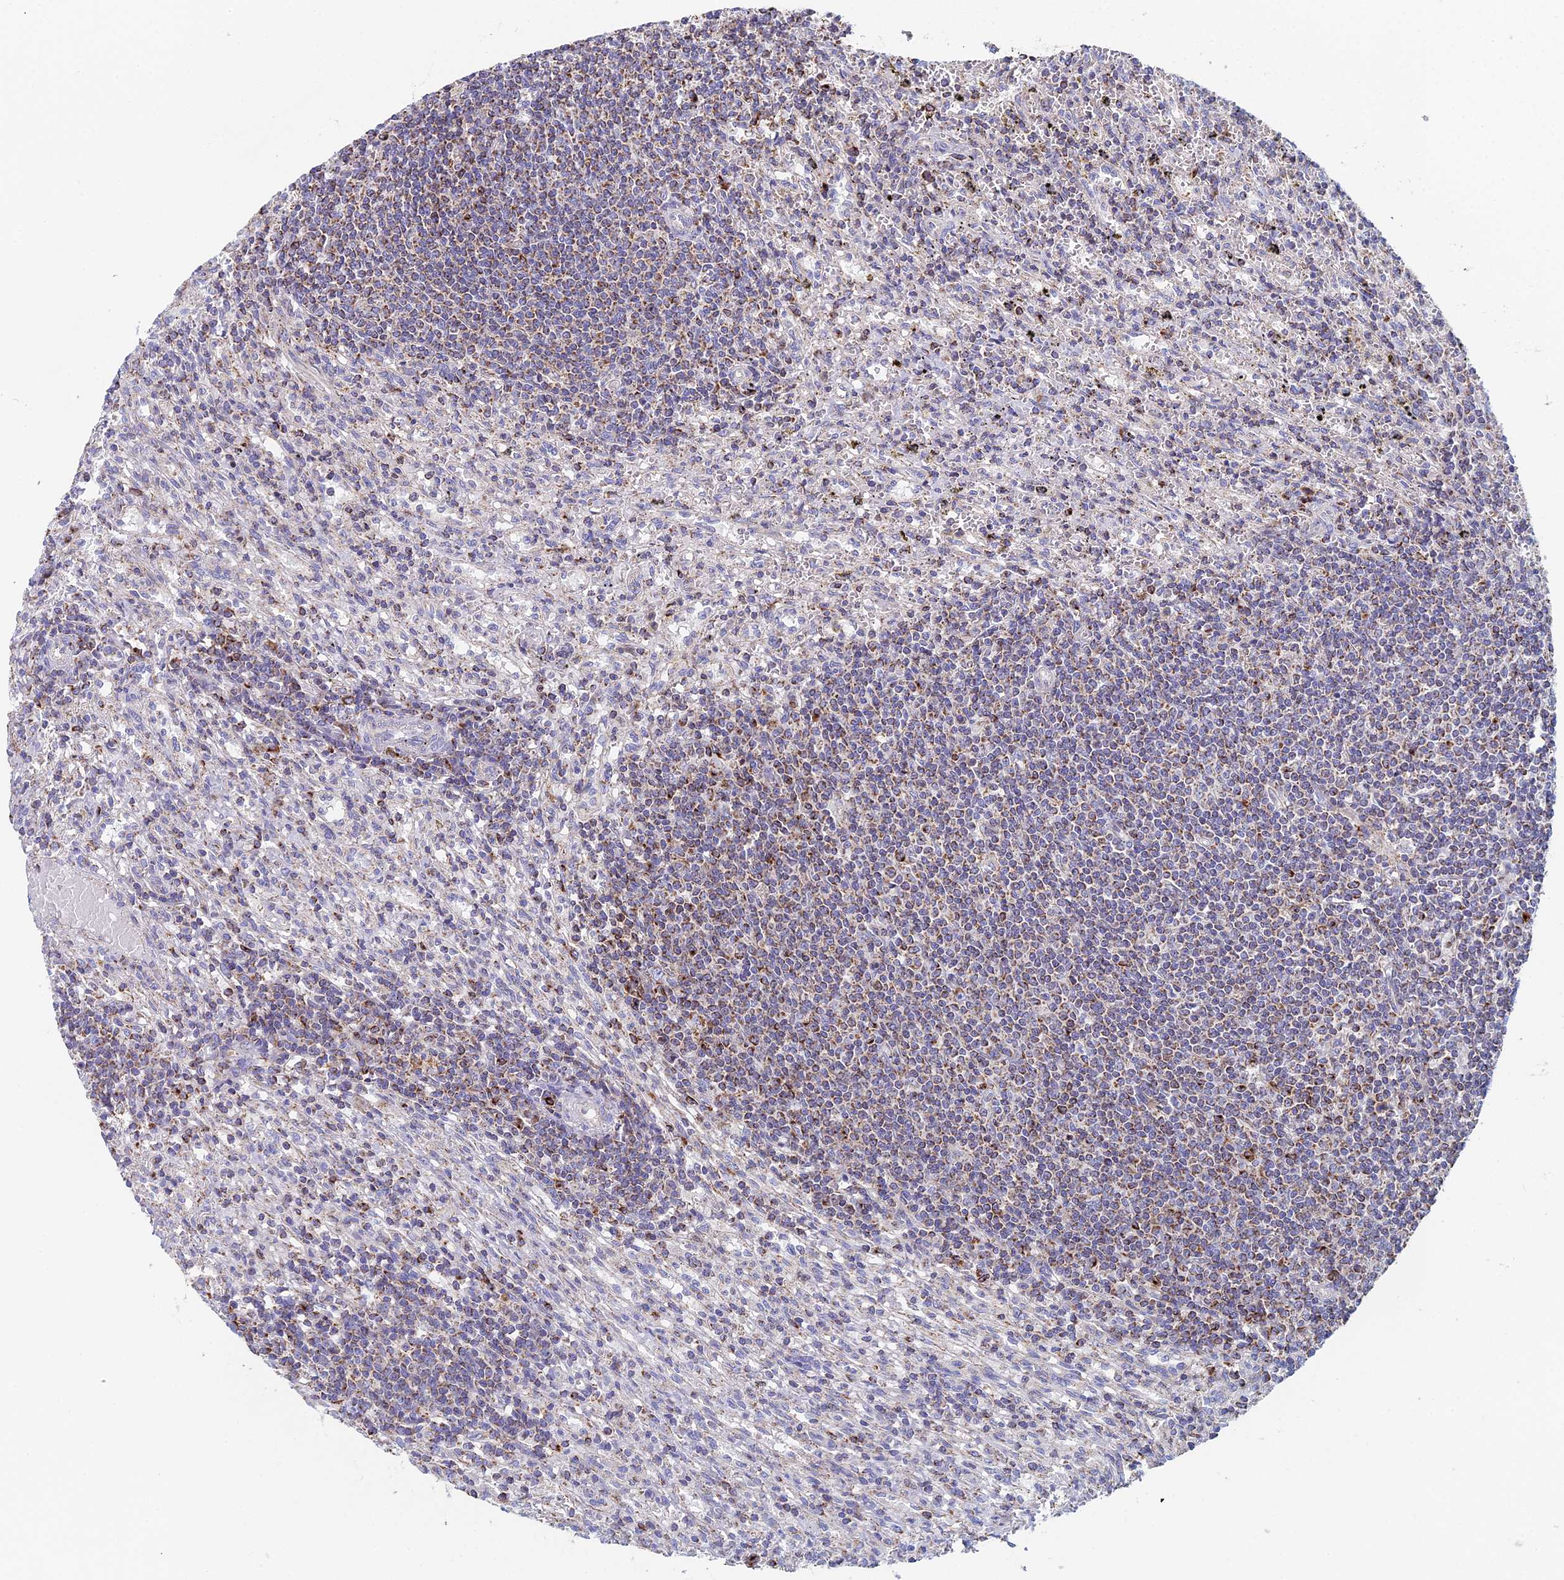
{"staining": {"intensity": "moderate", "quantity": "<25%", "location": "cytoplasmic/membranous"}, "tissue": "lymphoma", "cell_type": "Tumor cells", "image_type": "cancer", "snomed": [{"axis": "morphology", "description": "Malignant lymphoma, non-Hodgkin's type, Low grade"}, {"axis": "topography", "description": "Spleen"}], "caption": "Protein staining of lymphoma tissue exhibits moderate cytoplasmic/membranous staining in approximately <25% of tumor cells.", "gene": "SPOCK2", "patient": {"sex": "male", "age": 76}}